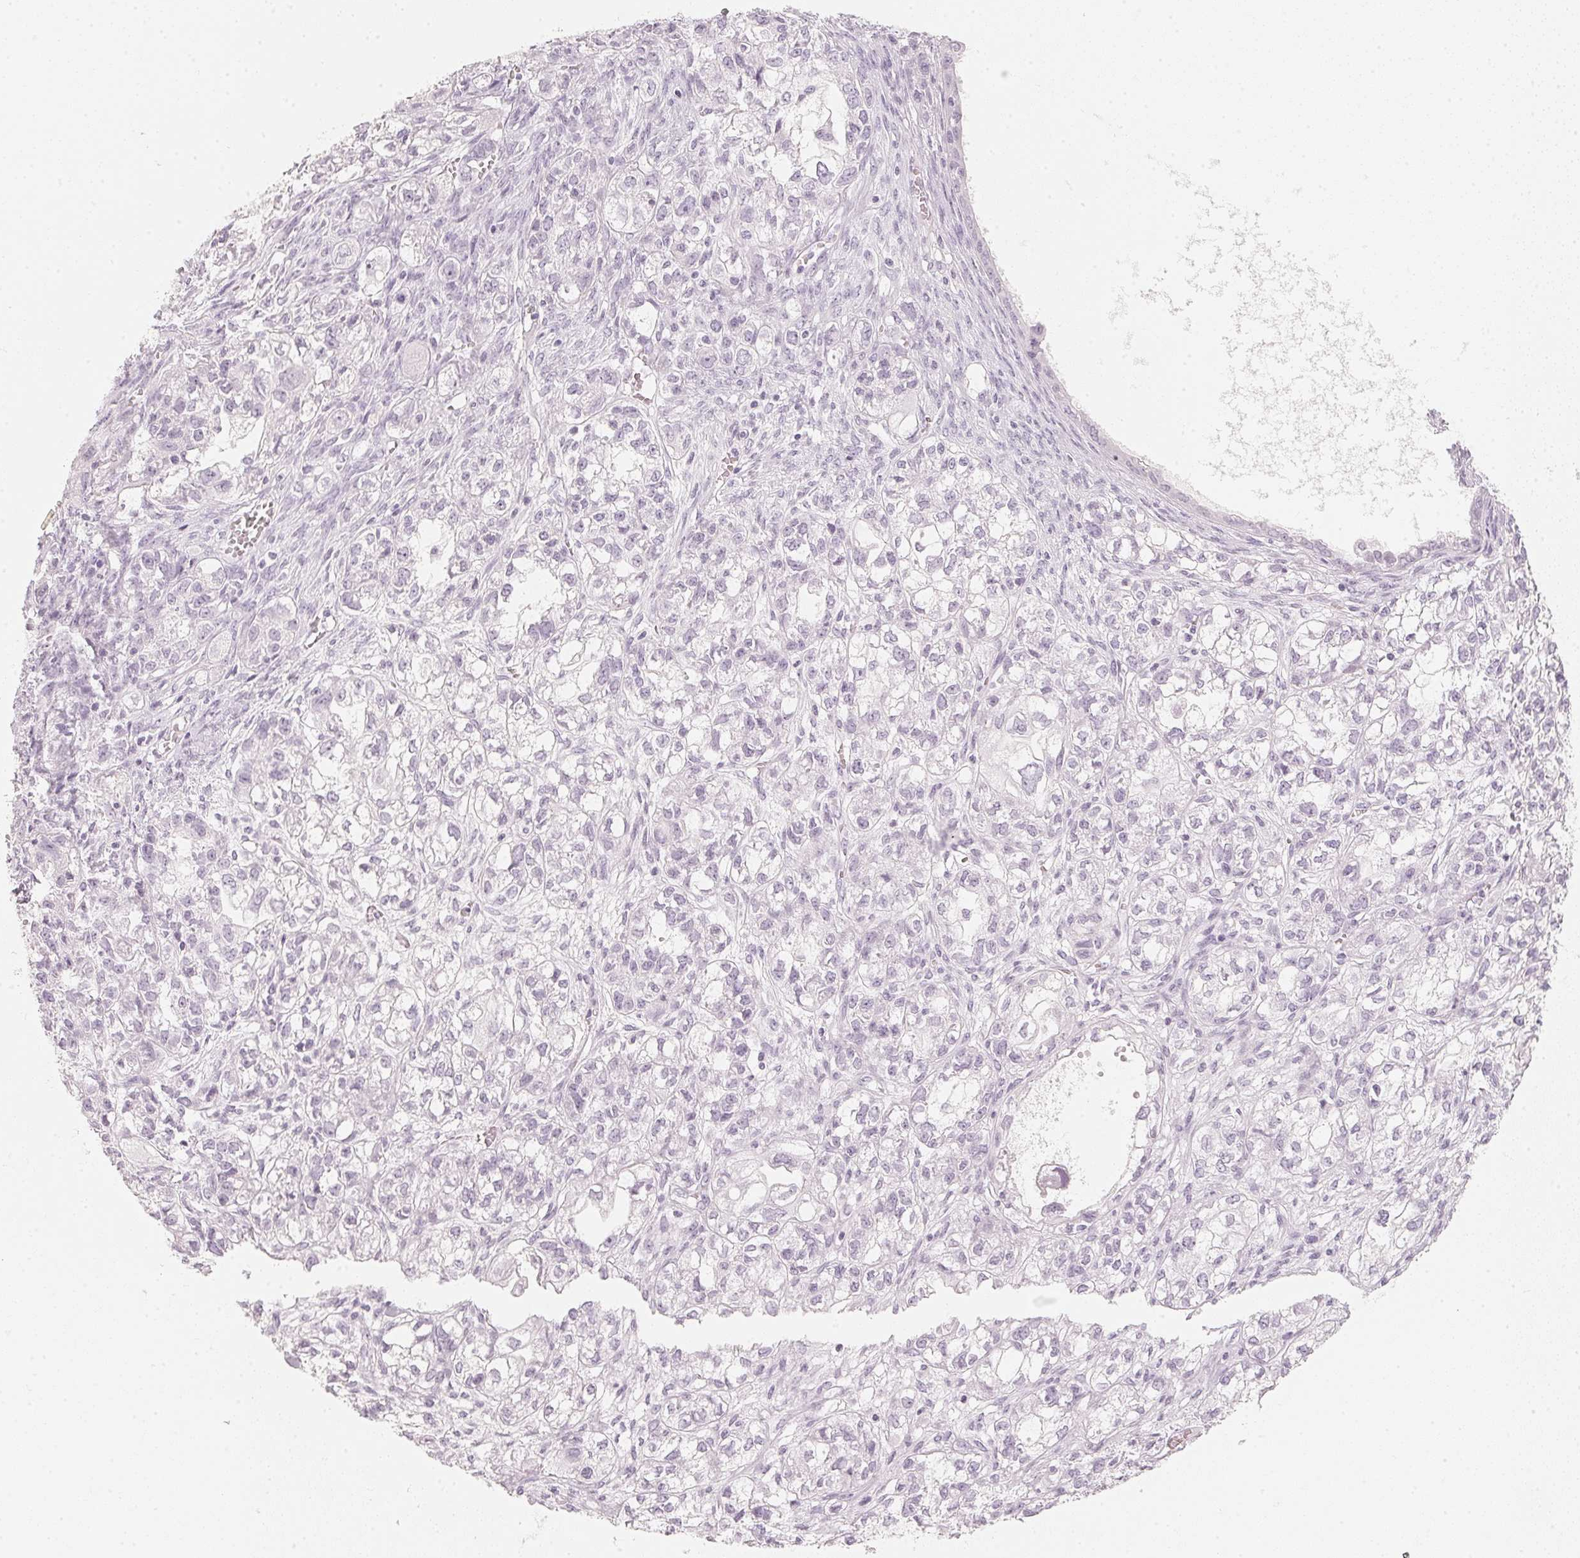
{"staining": {"intensity": "negative", "quantity": "none", "location": "none"}, "tissue": "ovarian cancer", "cell_type": "Tumor cells", "image_type": "cancer", "snomed": [{"axis": "morphology", "description": "Carcinoma, endometroid"}, {"axis": "topography", "description": "Ovary"}], "caption": "Immunohistochemical staining of ovarian cancer (endometroid carcinoma) exhibits no significant staining in tumor cells. (Stains: DAB immunohistochemistry (IHC) with hematoxylin counter stain, Microscopy: brightfield microscopy at high magnification).", "gene": "SLC22A8", "patient": {"sex": "female", "age": 64}}